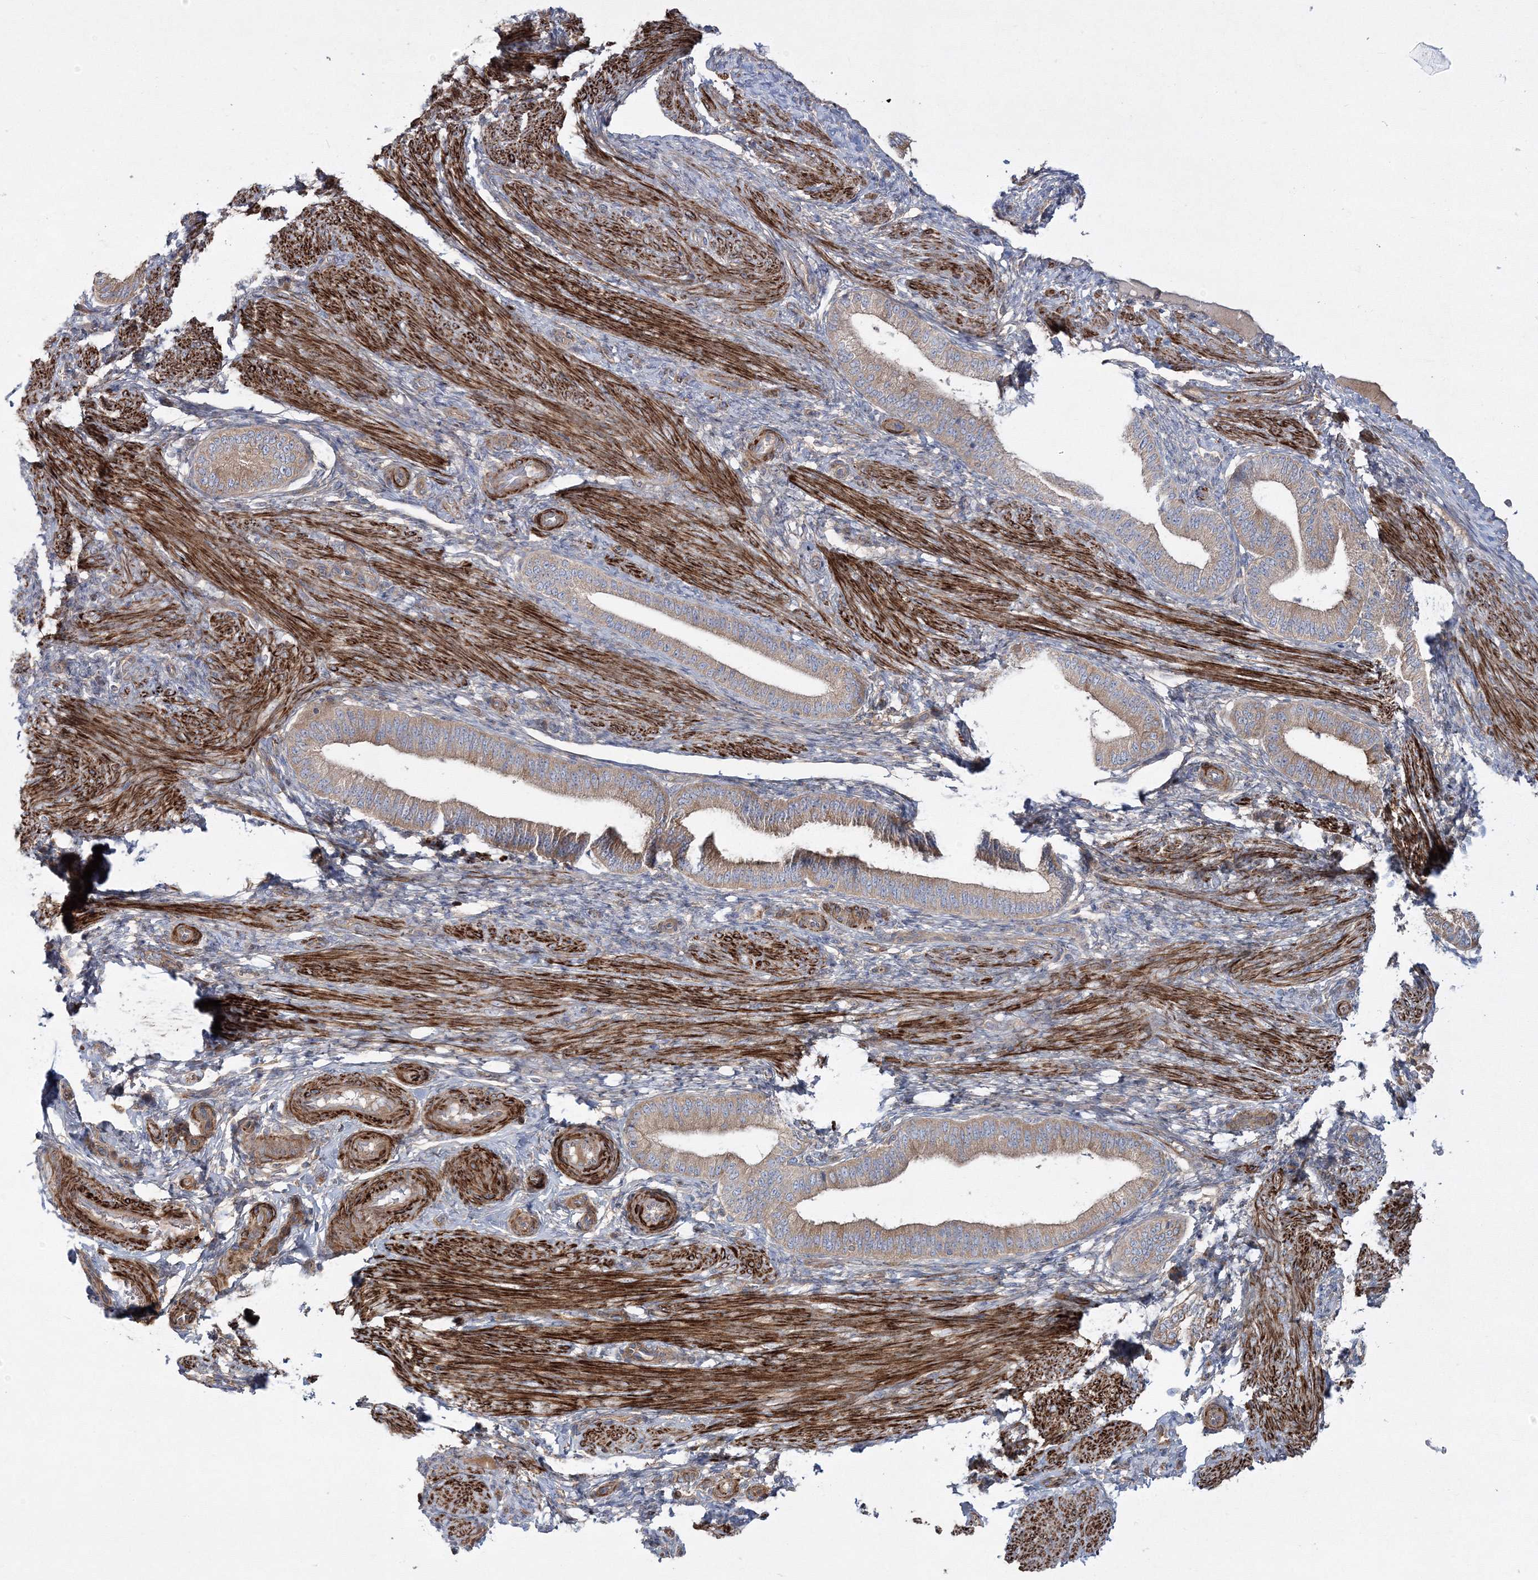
{"staining": {"intensity": "weak", "quantity": "<25%", "location": "cytoplasmic/membranous"}, "tissue": "endometrium", "cell_type": "Cells in endometrial stroma", "image_type": "normal", "snomed": [{"axis": "morphology", "description": "Normal tissue, NOS"}, {"axis": "topography", "description": "Endometrium"}], "caption": "This image is of benign endometrium stained with immunohistochemistry (IHC) to label a protein in brown with the nuclei are counter-stained blue. There is no positivity in cells in endometrial stroma.", "gene": "ZSWIM6", "patient": {"sex": "female", "age": 39}}